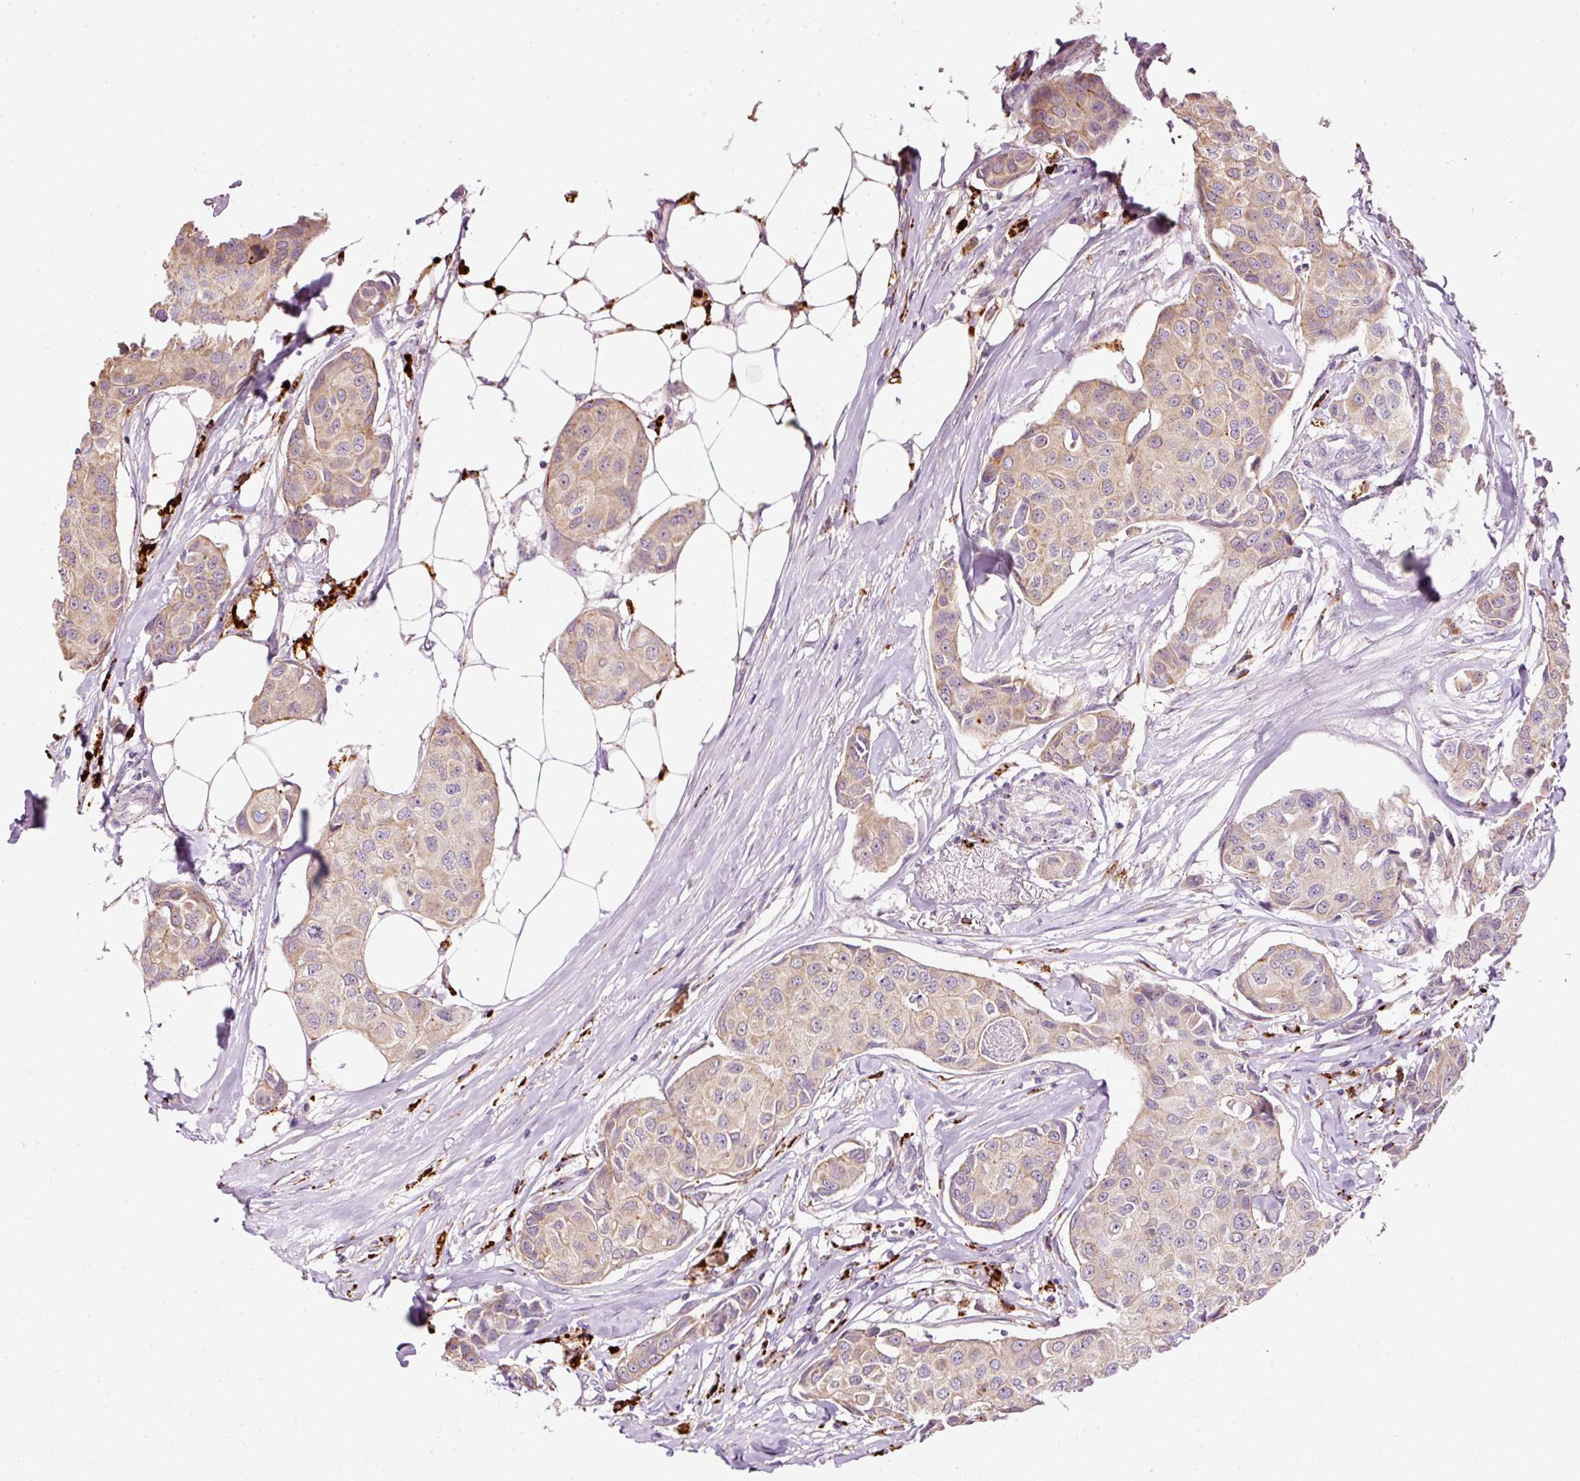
{"staining": {"intensity": "weak", "quantity": ">75%", "location": "cytoplasmic/membranous"}, "tissue": "breast cancer", "cell_type": "Tumor cells", "image_type": "cancer", "snomed": [{"axis": "morphology", "description": "Duct carcinoma"}, {"axis": "topography", "description": "Breast"}], "caption": "Immunohistochemical staining of human breast infiltrating ductal carcinoma exhibits low levels of weak cytoplasmic/membranous protein positivity in approximately >75% of tumor cells.", "gene": "ZNF639", "patient": {"sex": "female", "age": 80}}